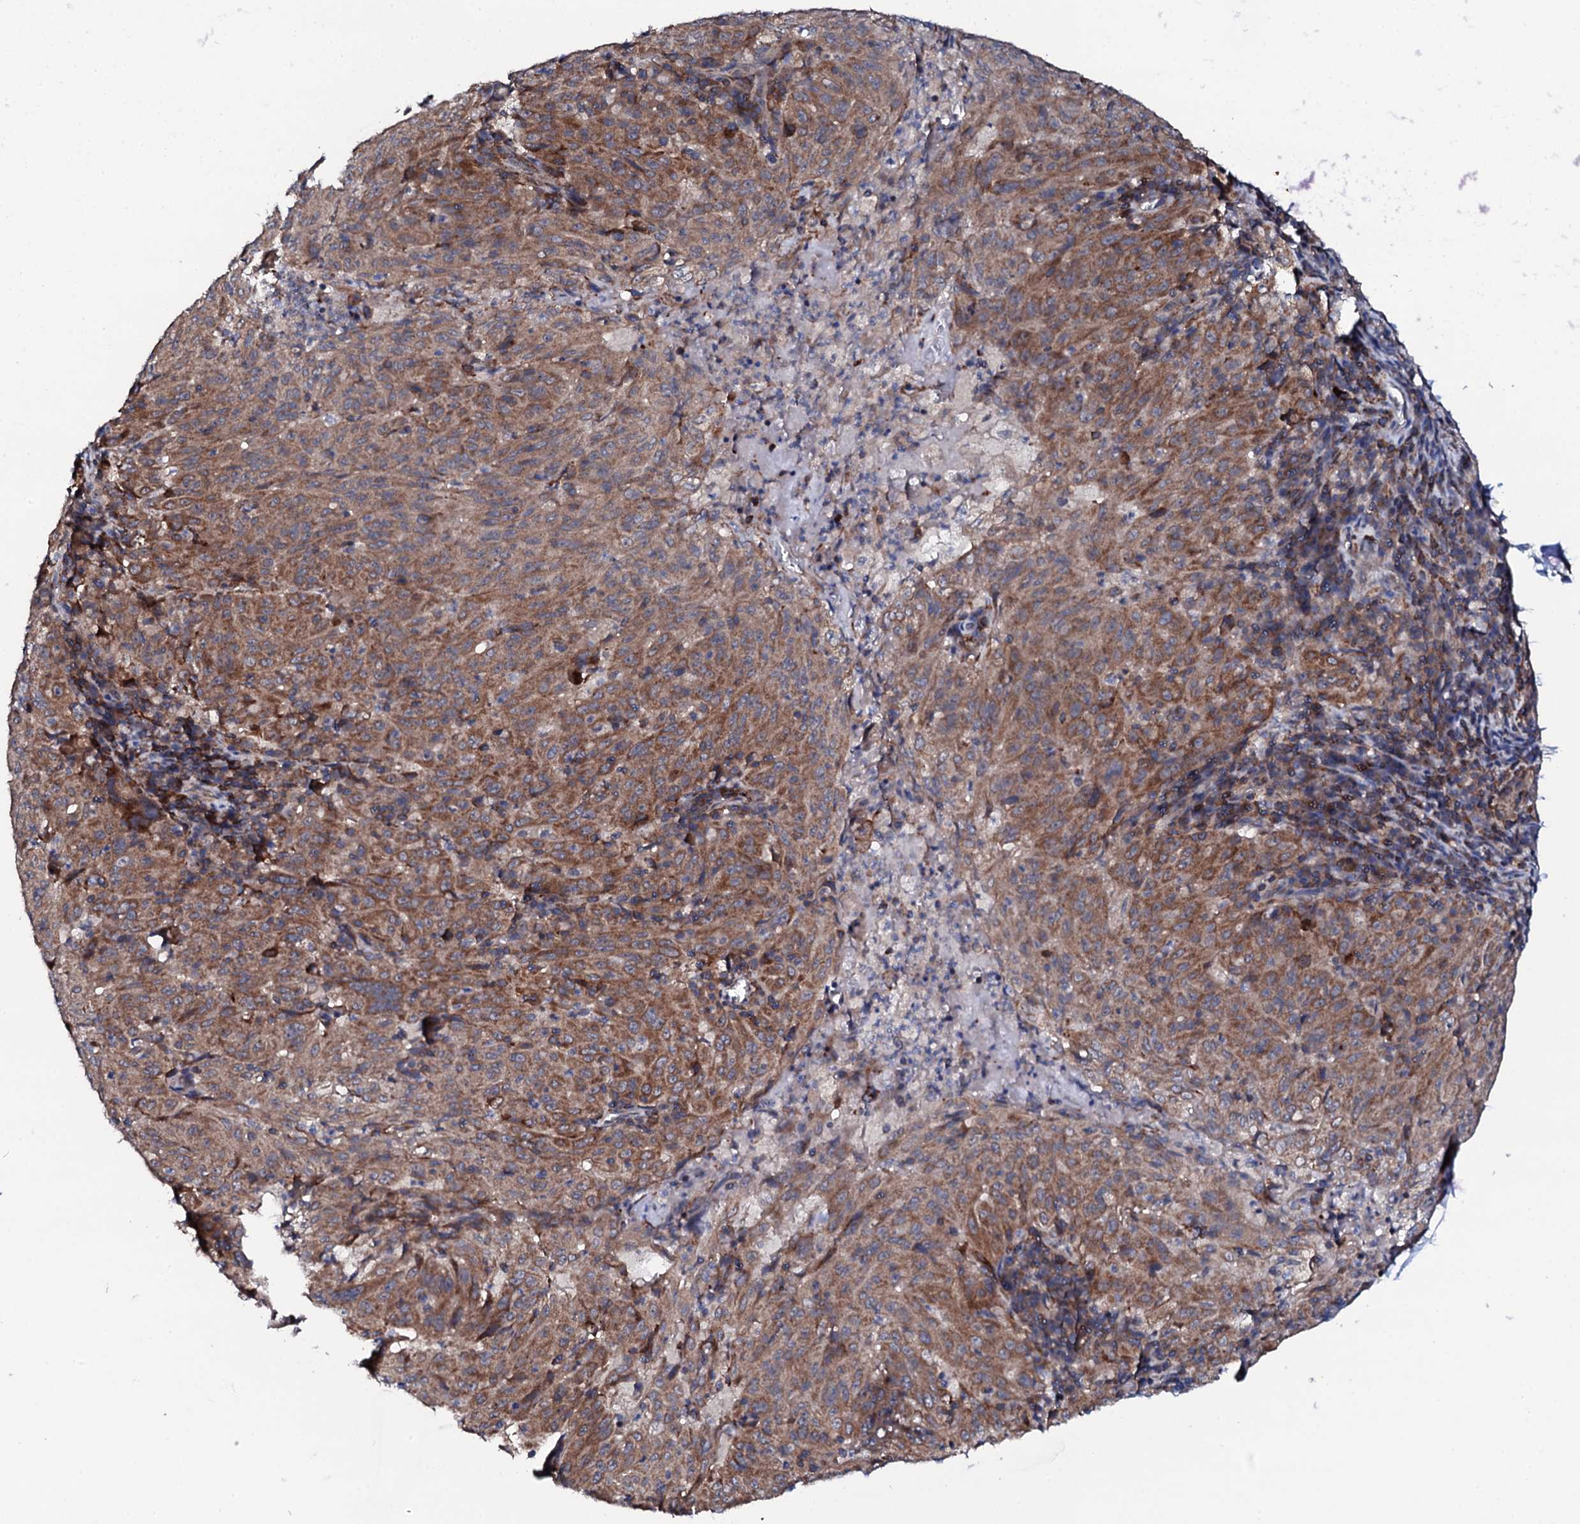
{"staining": {"intensity": "moderate", "quantity": ">75%", "location": "cytoplasmic/membranous"}, "tissue": "pancreatic cancer", "cell_type": "Tumor cells", "image_type": "cancer", "snomed": [{"axis": "morphology", "description": "Adenocarcinoma, NOS"}, {"axis": "topography", "description": "Pancreas"}], "caption": "An immunohistochemistry (IHC) micrograph of neoplastic tissue is shown. Protein staining in brown shows moderate cytoplasmic/membranous positivity in pancreatic adenocarcinoma within tumor cells.", "gene": "COG4", "patient": {"sex": "male", "age": 63}}